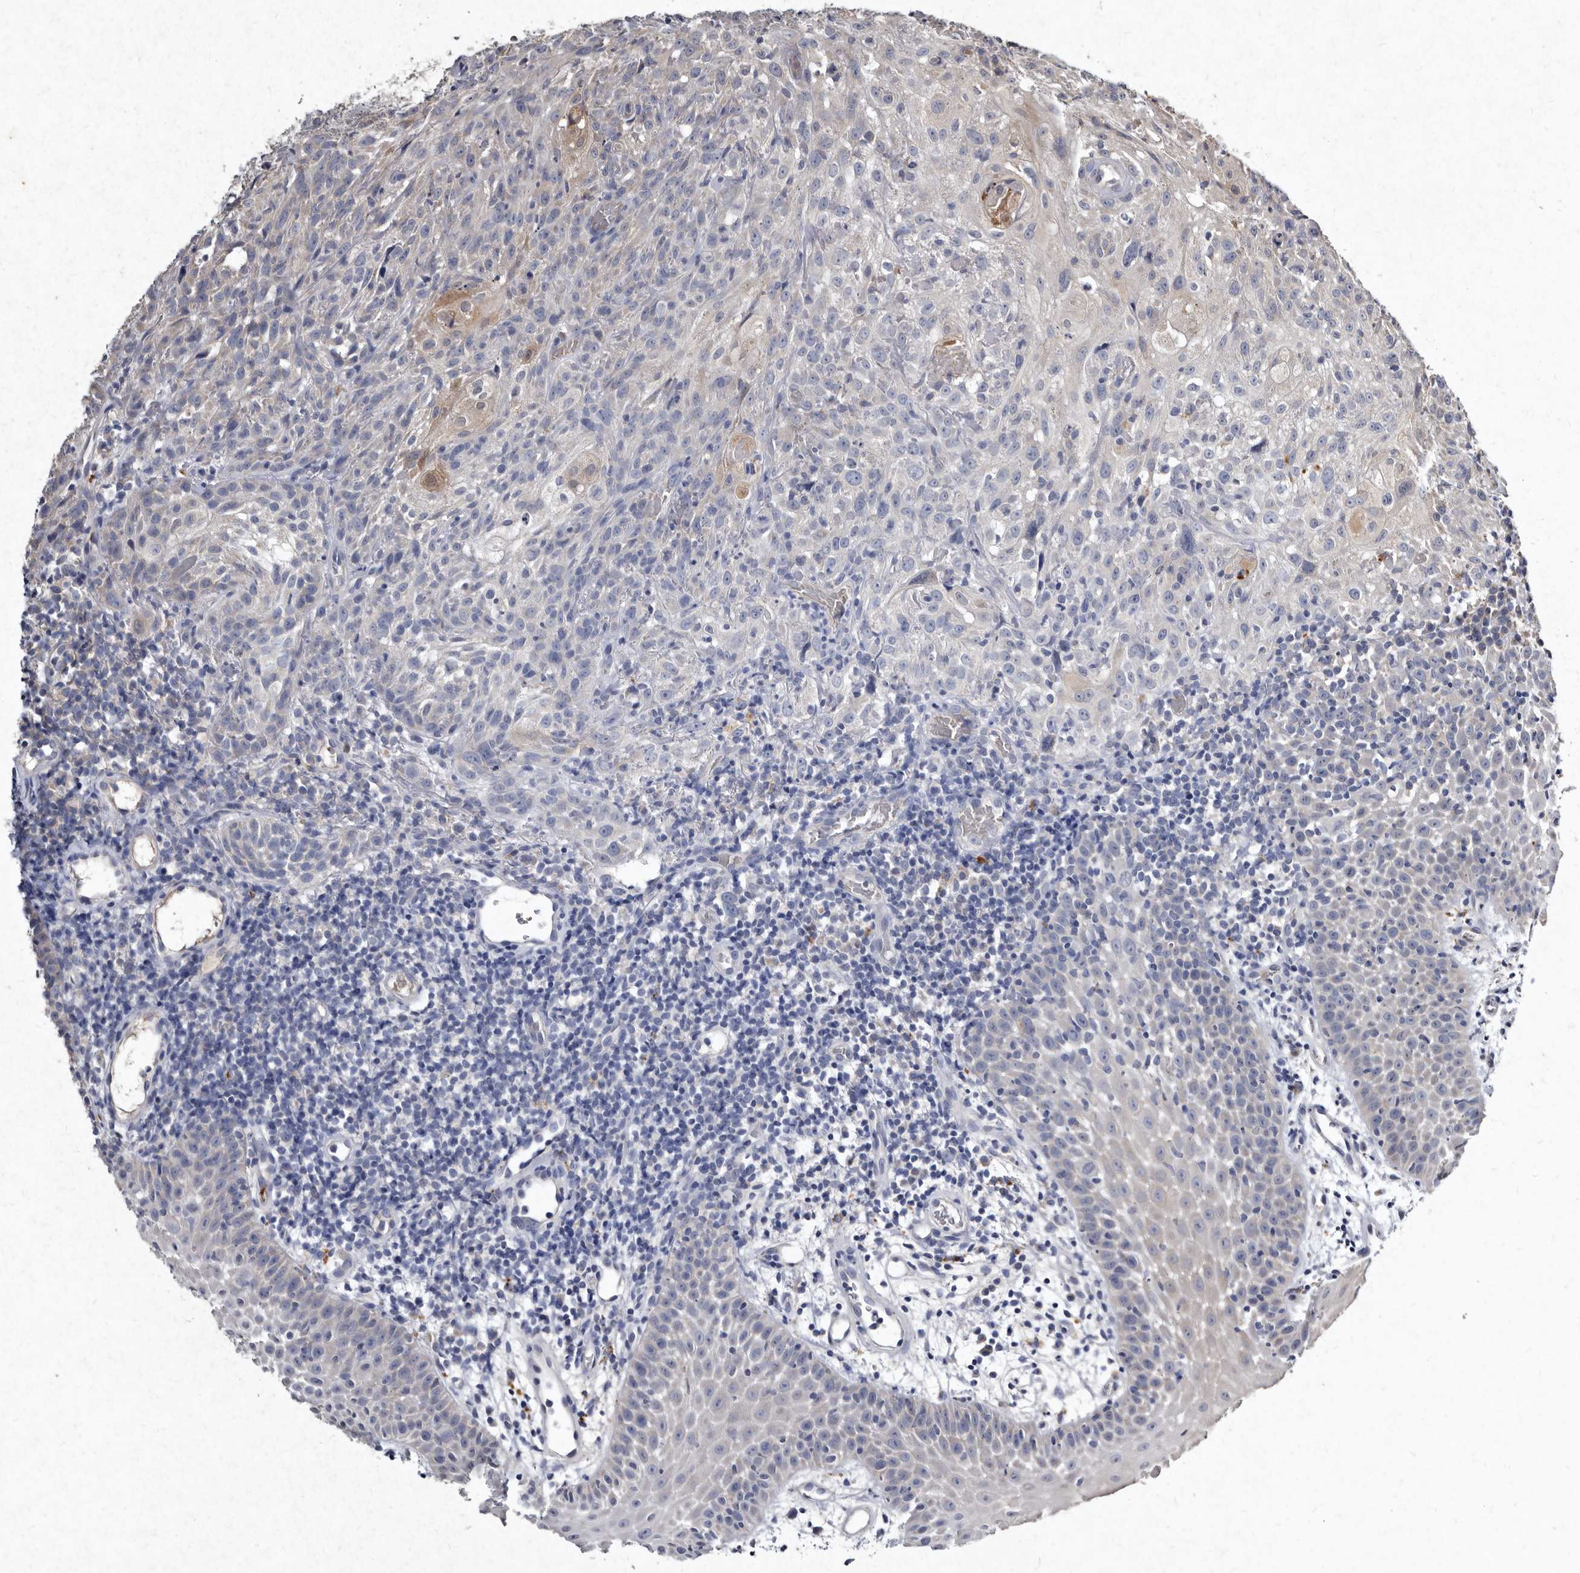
{"staining": {"intensity": "negative", "quantity": "none", "location": "none"}, "tissue": "oral mucosa", "cell_type": "Squamous epithelial cells", "image_type": "normal", "snomed": [{"axis": "morphology", "description": "Normal tissue, NOS"}, {"axis": "topography", "description": "Oral tissue"}], "caption": "Immunohistochemistry (IHC) image of unremarkable human oral mucosa stained for a protein (brown), which reveals no expression in squamous epithelial cells. Nuclei are stained in blue.", "gene": "YPEL1", "patient": {"sex": "male", "age": 60}}